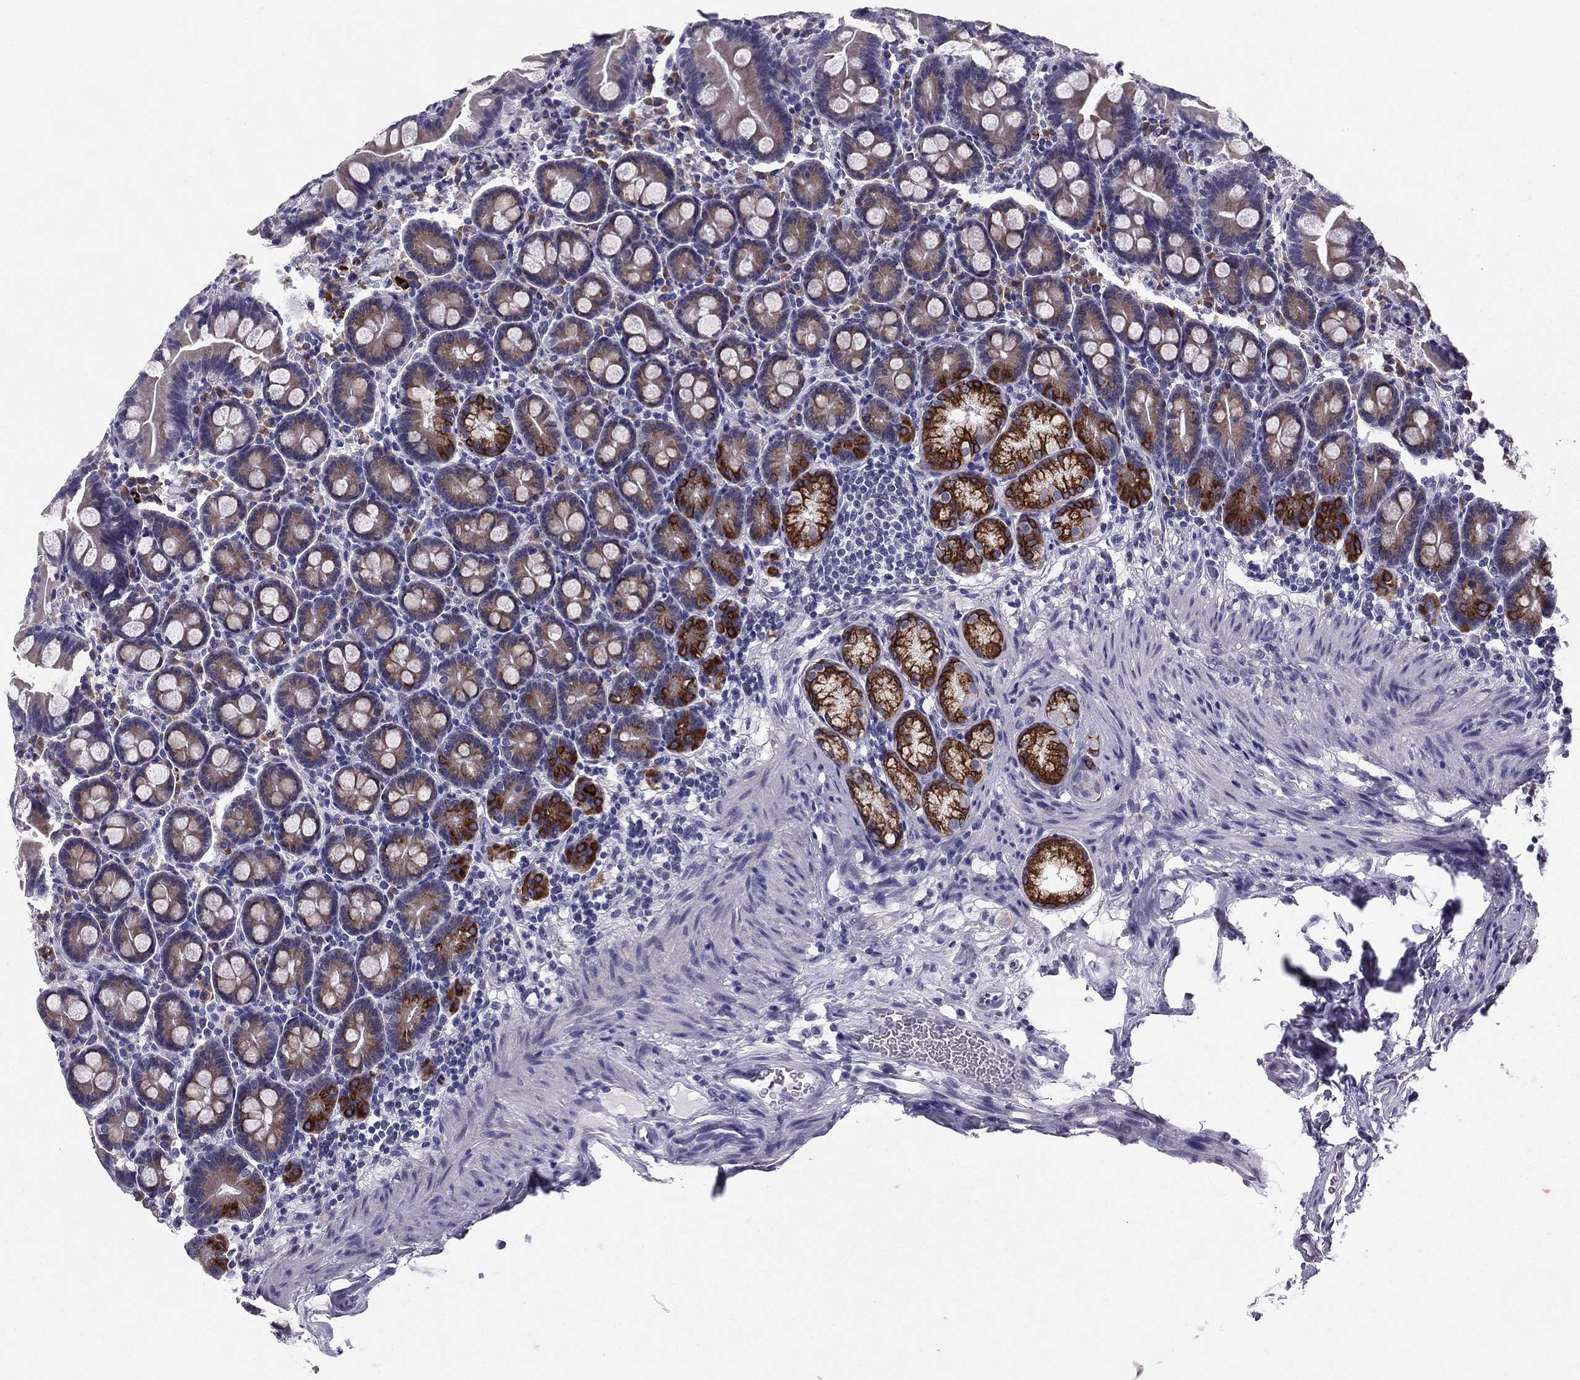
{"staining": {"intensity": "strong", "quantity": "<25%", "location": "cytoplasmic/membranous"}, "tissue": "small intestine", "cell_type": "Glandular cells", "image_type": "normal", "snomed": [{"axis": "morphology", "description": "Normal tissue, NOS"}, {"axis": "topography", "description": "Small intestine"}], "caption": "High-magnification brightfield microscopy of normal small intestine stained with DAB (brown) and counterstained with hematoxylin (blue). glandular cells exhibit strong cytoplasmic/membranous staining is appreciated in approximately<25% of cells.", "gene": "TMED3", "patient": {"sex": "female", "age": 44}}